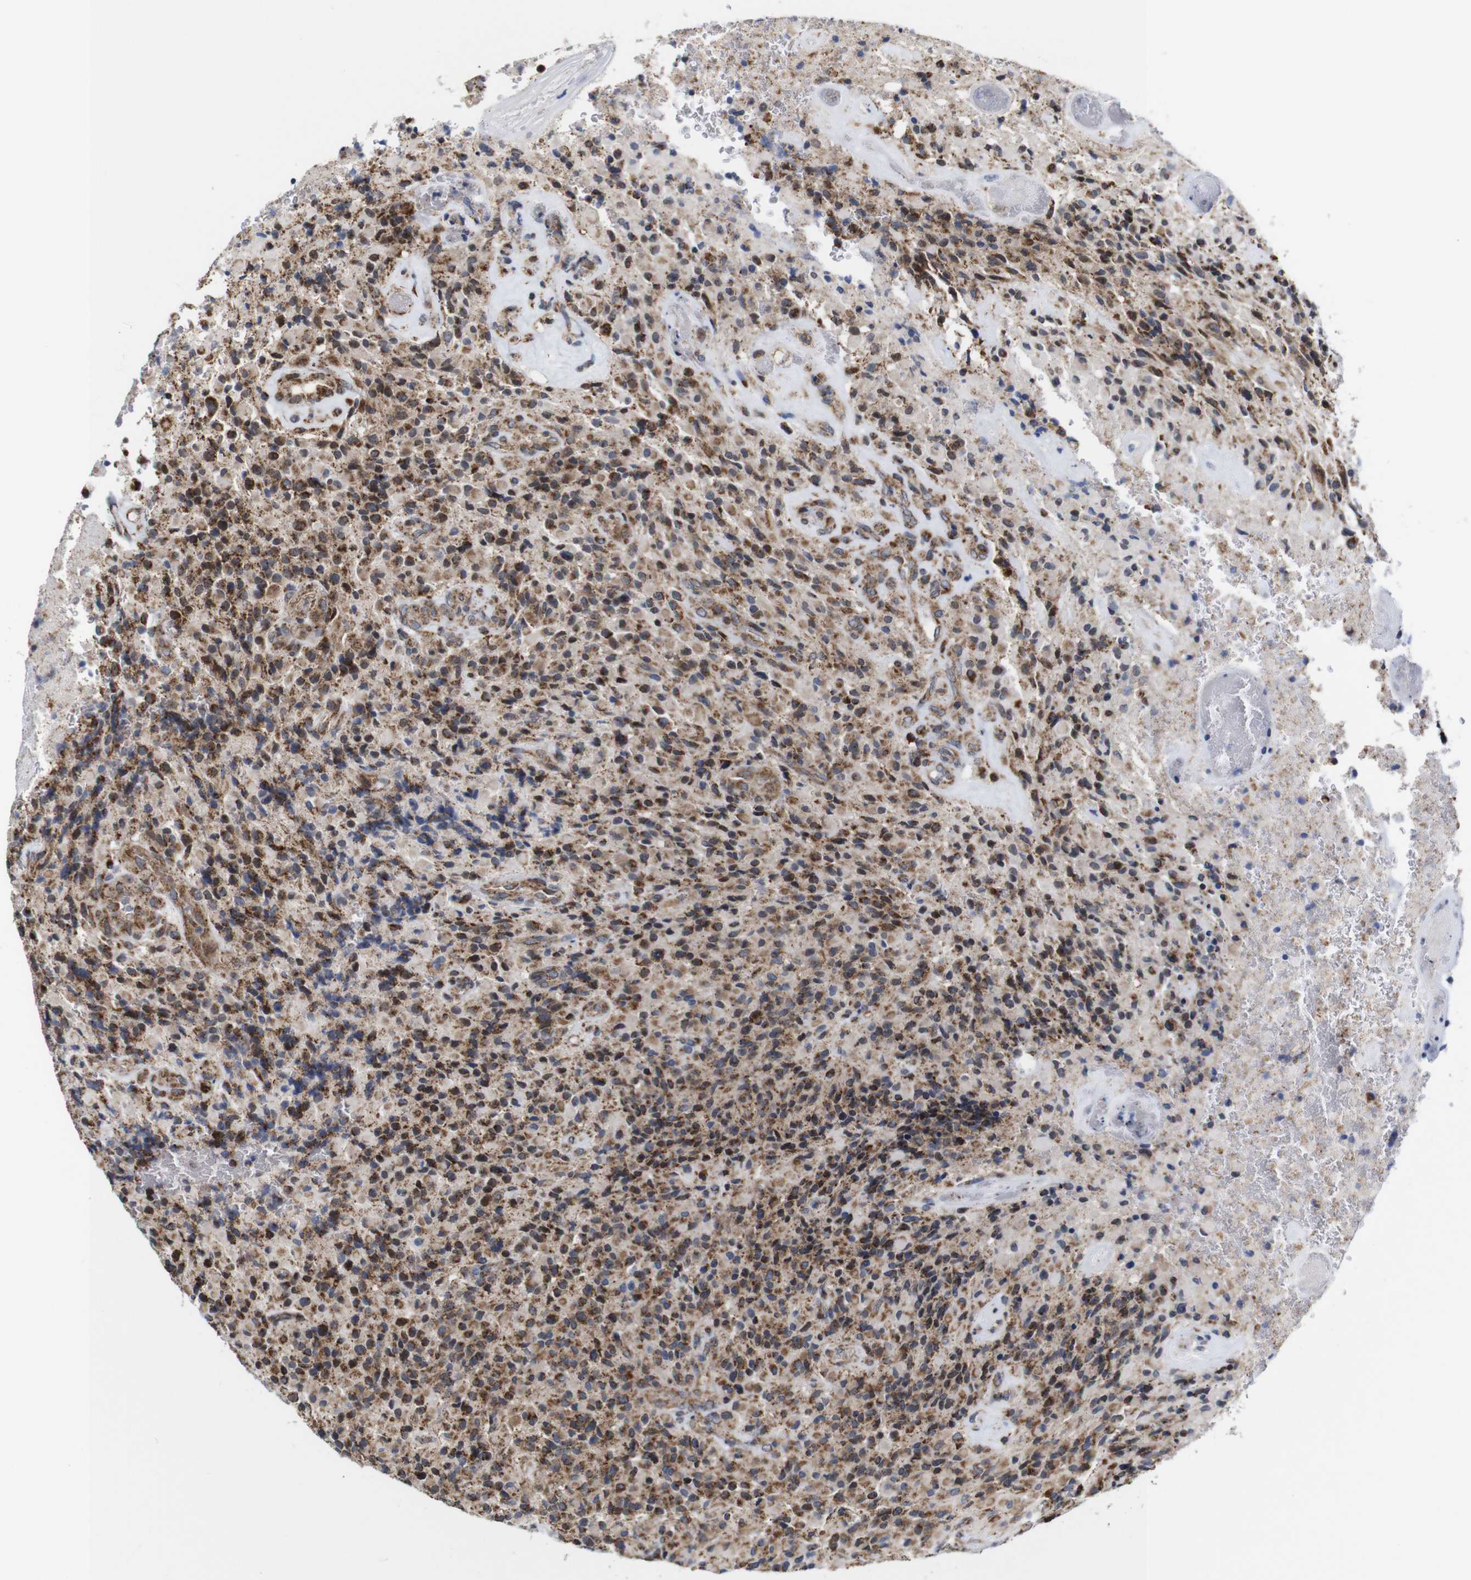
{"staining": {"intensity": "moderate", "quantity": ">75%", "location": "cytoplasmic/membranous"}, "tissue": "glioma", "cell_type": "Tumor cells", "image_type": "cancer", "snomed": [{"axis": "morphology", "description": "Glioma, malignant, High grade"}, {"axis": "topography", "description": "Brain"}], "caption": "IHC (DAB (3,3'-diaminobenzidine)) staining of human glioma demonstrates moderate cytoplasmic/membranous protein positivity in about >75% of tumor cells.", "gene": "C17orf80", "patient": {"sex": "male", "age": 71}}